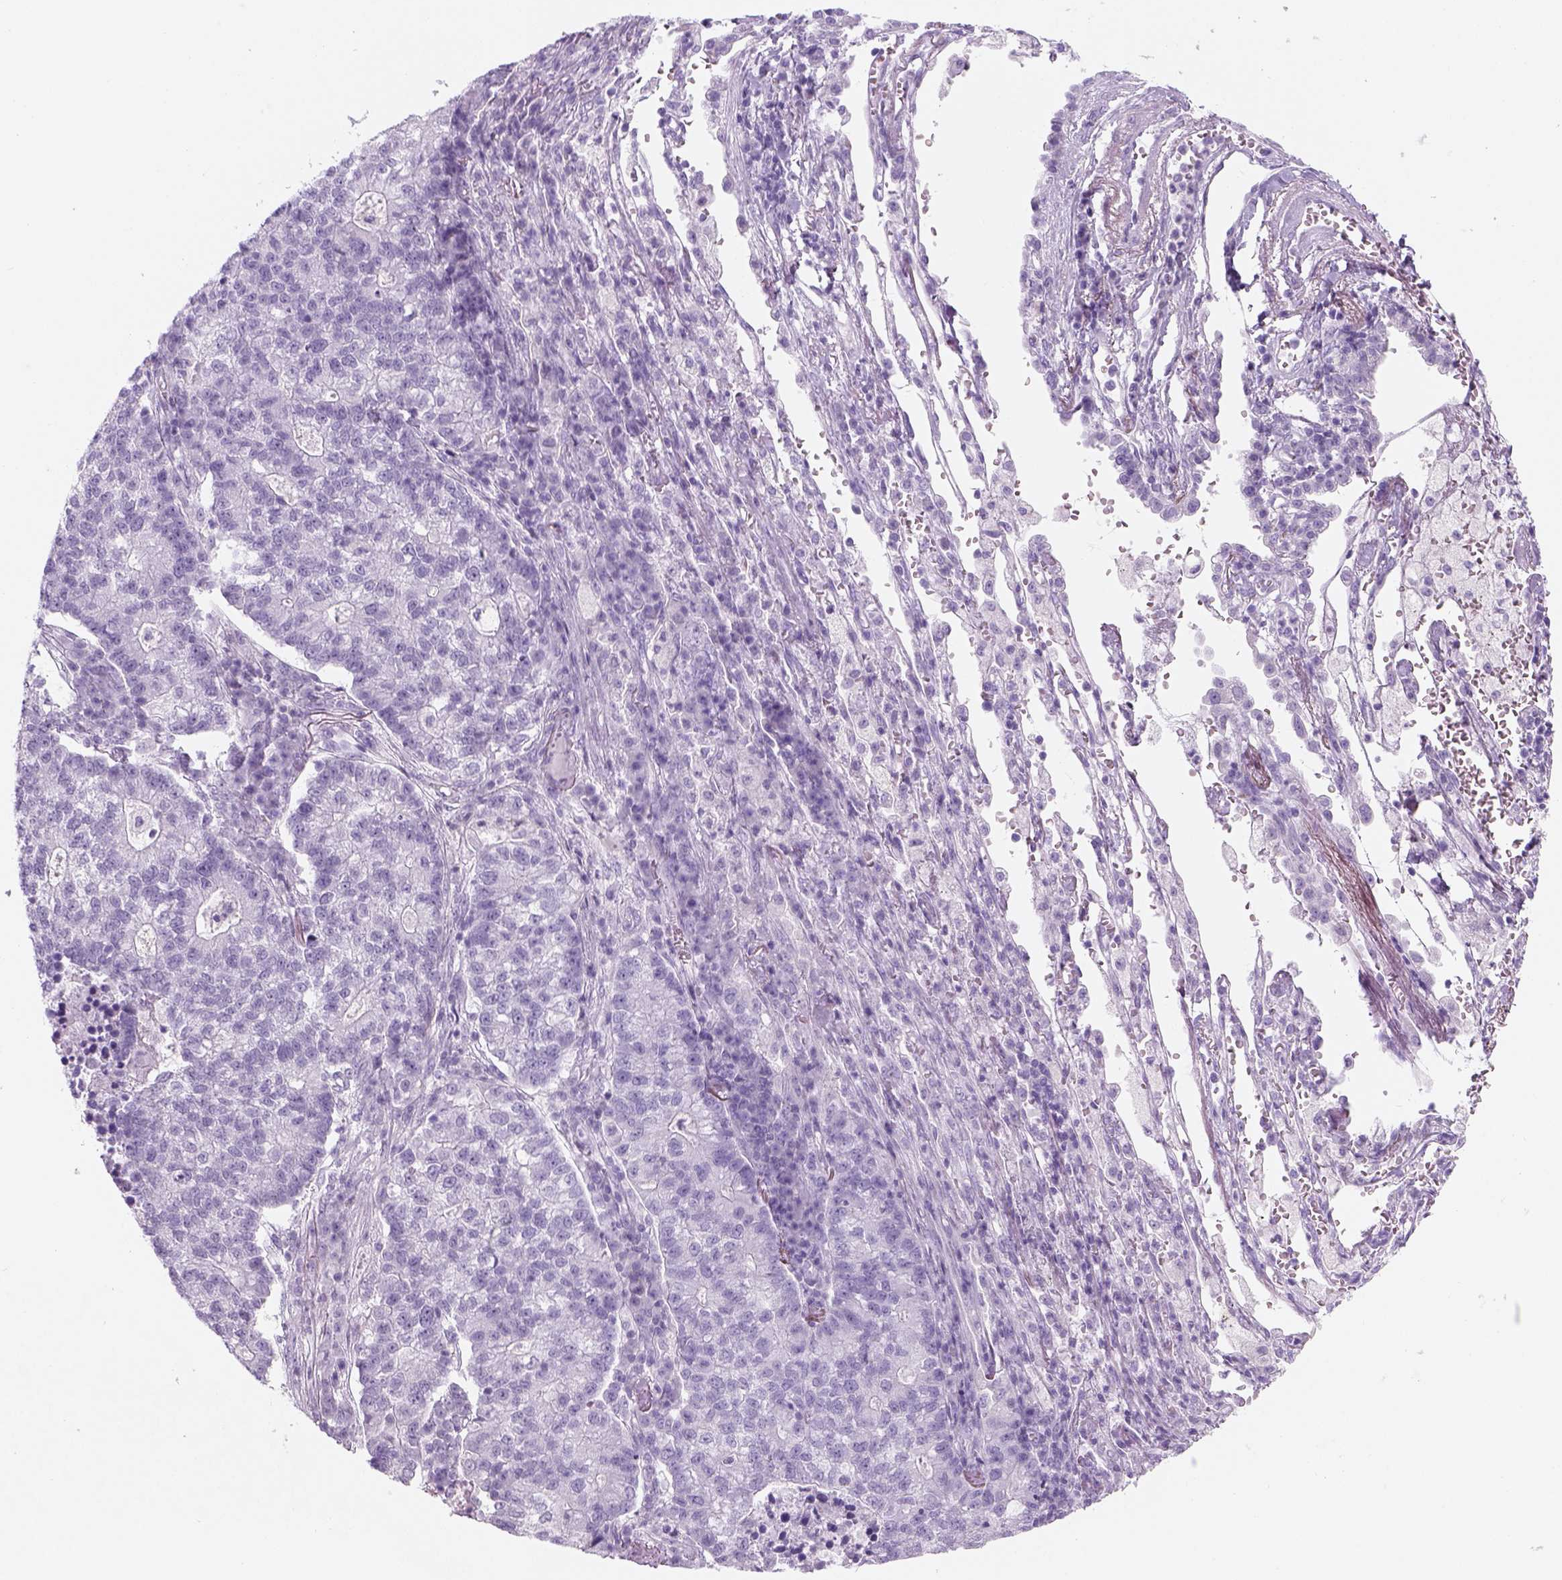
{"staining": {"intensity": "negative", "quantity": "none", "location": "none"}, "tissue": "lung cancer", "cell_type": "Tumor cells", "image_type": "cancer", "snomed": [{"axis": "morphology", "description": "Adenocarcinoma, NOS"}, {"axis": "topography", "description": "Lung"}], "caption": "Adenocarcinoma (lung) was stained to show a protein in brown. There is no significant expression in tumor cells.", "gene": "KRTAP11-1", "patient": {"sex": "male", "age": 57}}